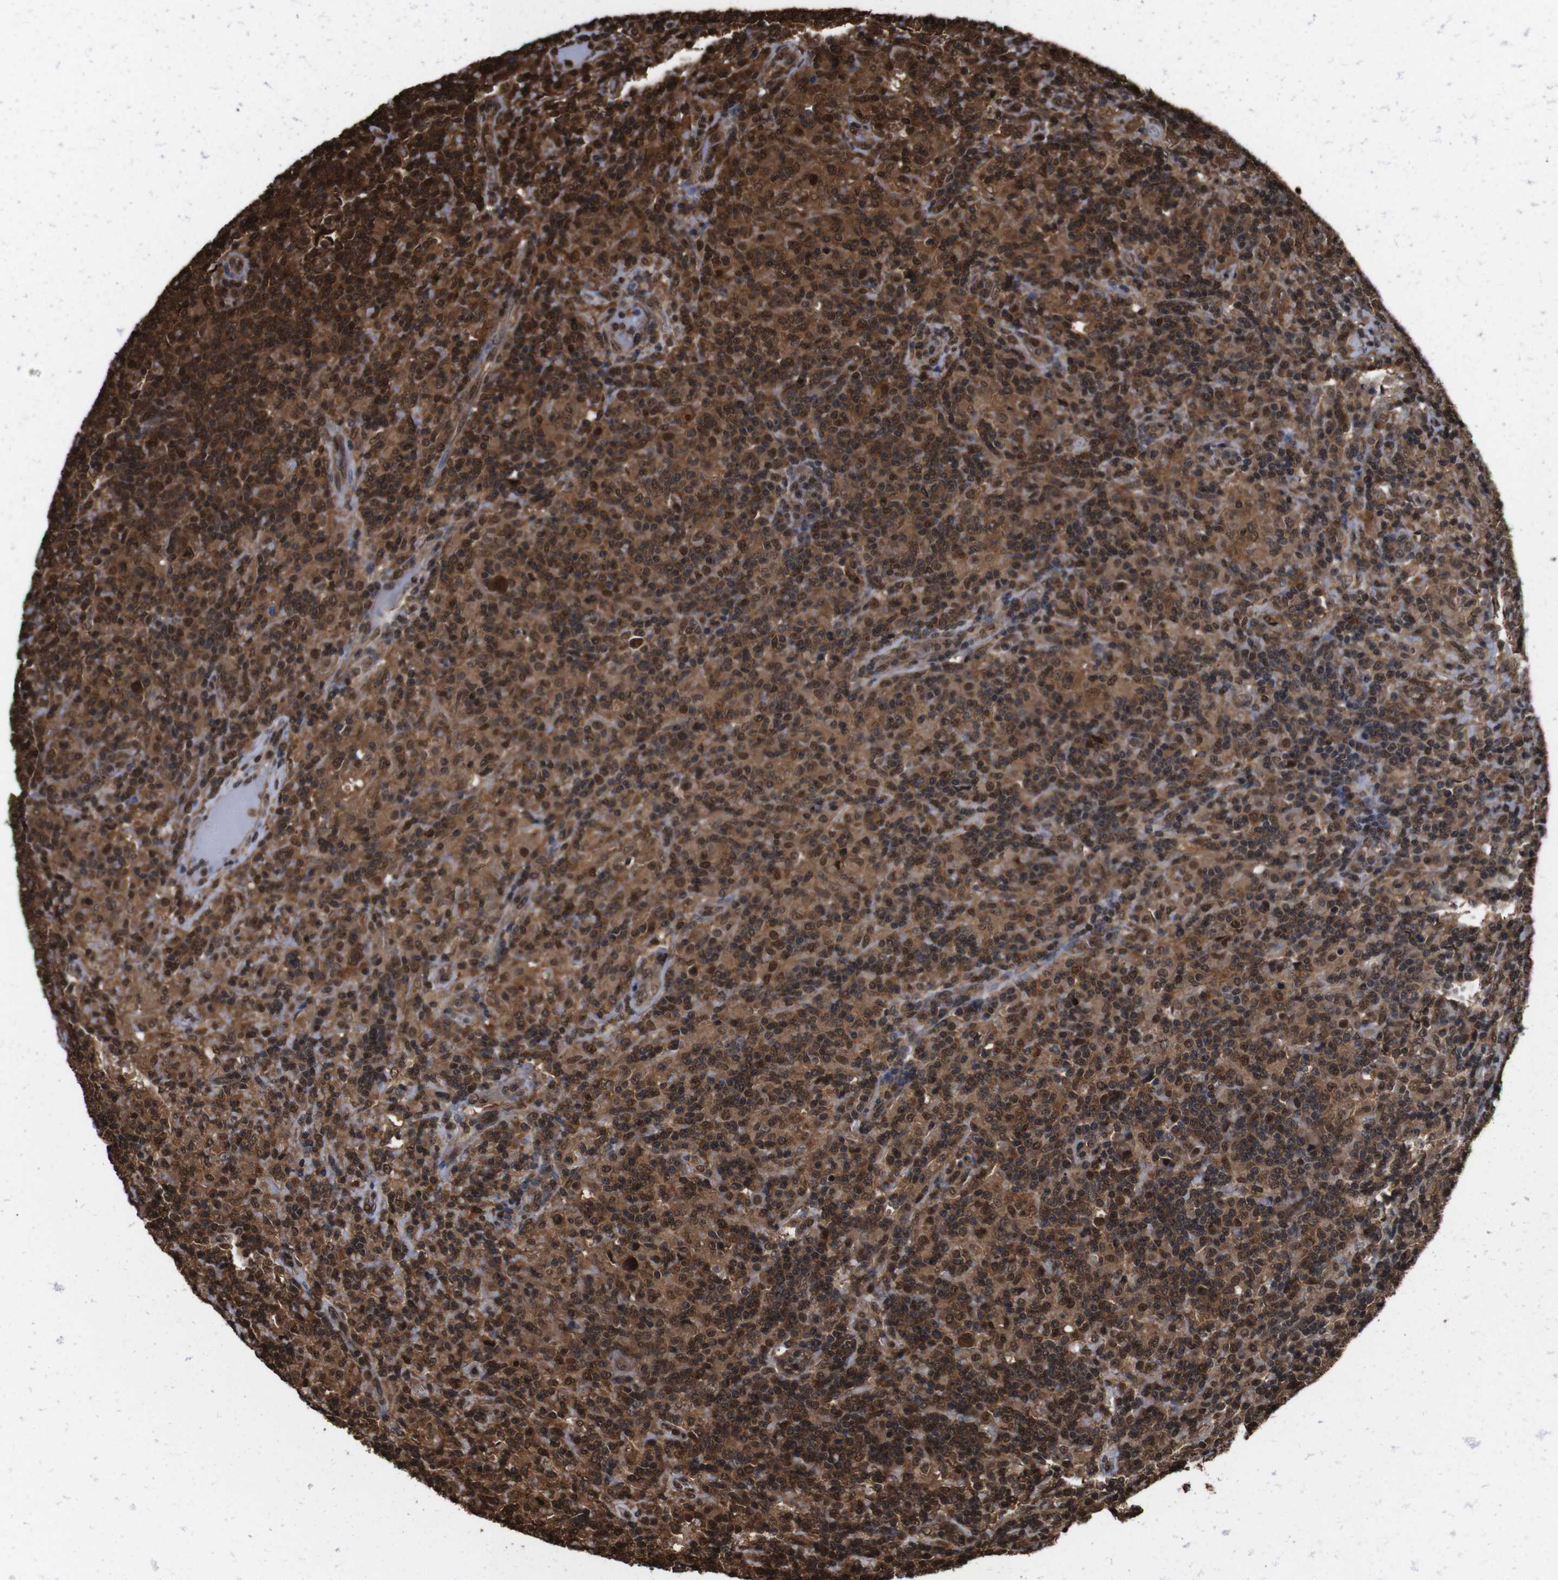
{"staining": {"intensity": "moderate", "quantity": ">75%", "location": "cytoplasmic/membranous,nuclear"}, "tissue": "lymphoma", "cell_type": "Tumor cells", "image_type": "cancer", "snomed": [{"axis": "morphology", "description": "Hodgkin's disease, NOS"}, {"axis": "topography", "description": "Lymph node"}], "caption": "Brown immunohistochemical staining in human Hodgkin's disease reveals moderate cytoplasmic/membranous and nuclear staining in about >75% of tumor cells.", "gene": "VCP", "patient": {"sex": "male", "age": 70}}